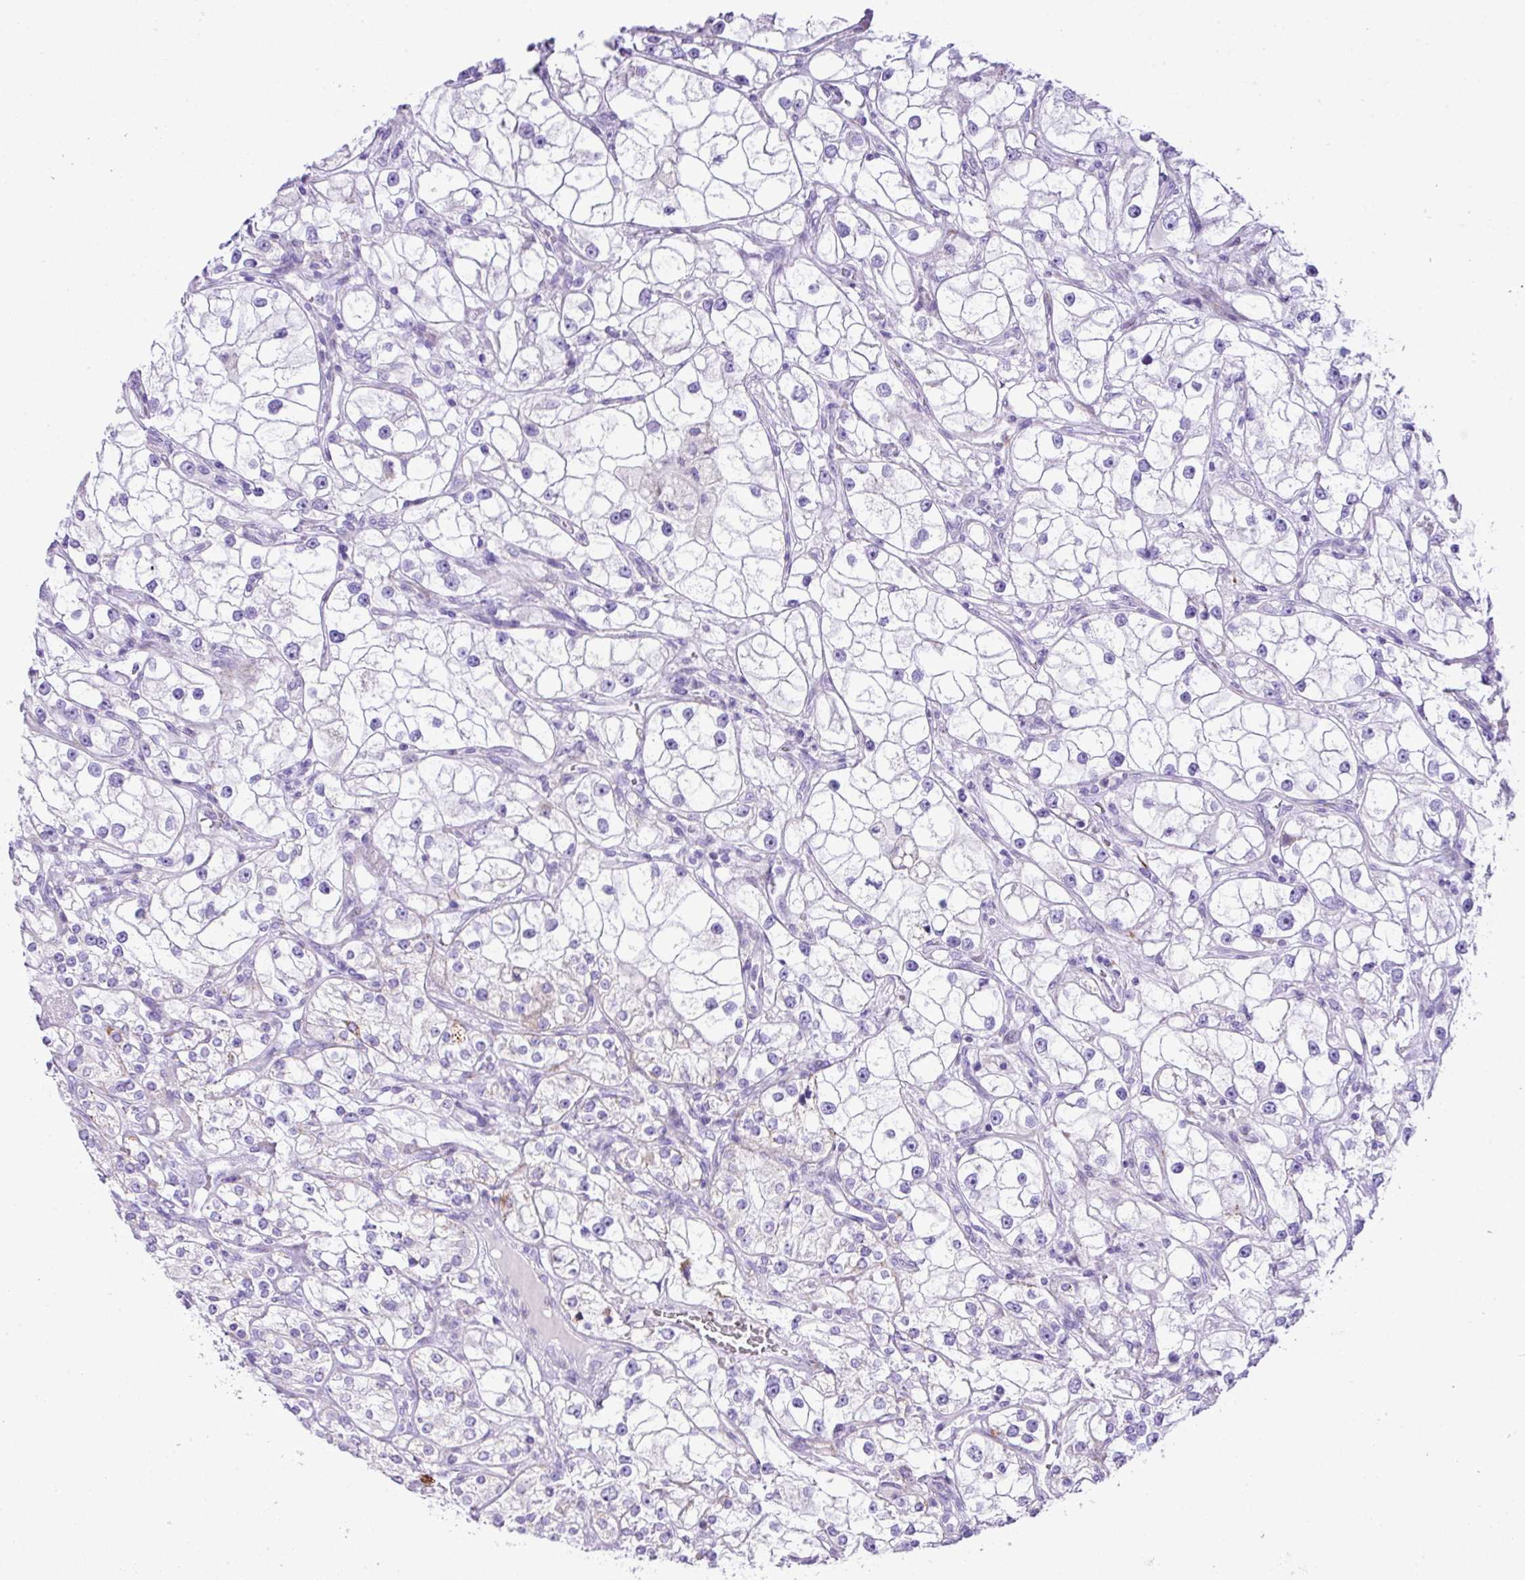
{"staining": {"intensity": "negative", "quantity": "none", "location": "none"}, "tissue": "renal cancer", "cell_type": "Tumor cells", "image_type": "cancer", "snomed": [{"axis": "morphology", "description": "Adenocarcinoma, NOS"}, {"axis": "topography", "description": "Kidney"}], "caption": "Histopathology image shows no significant protein staining in tumor cells of renal cancer (adenocarcinoma).", "gene": "RCAN2", "patient": {"sex": "male", "age": 77}}